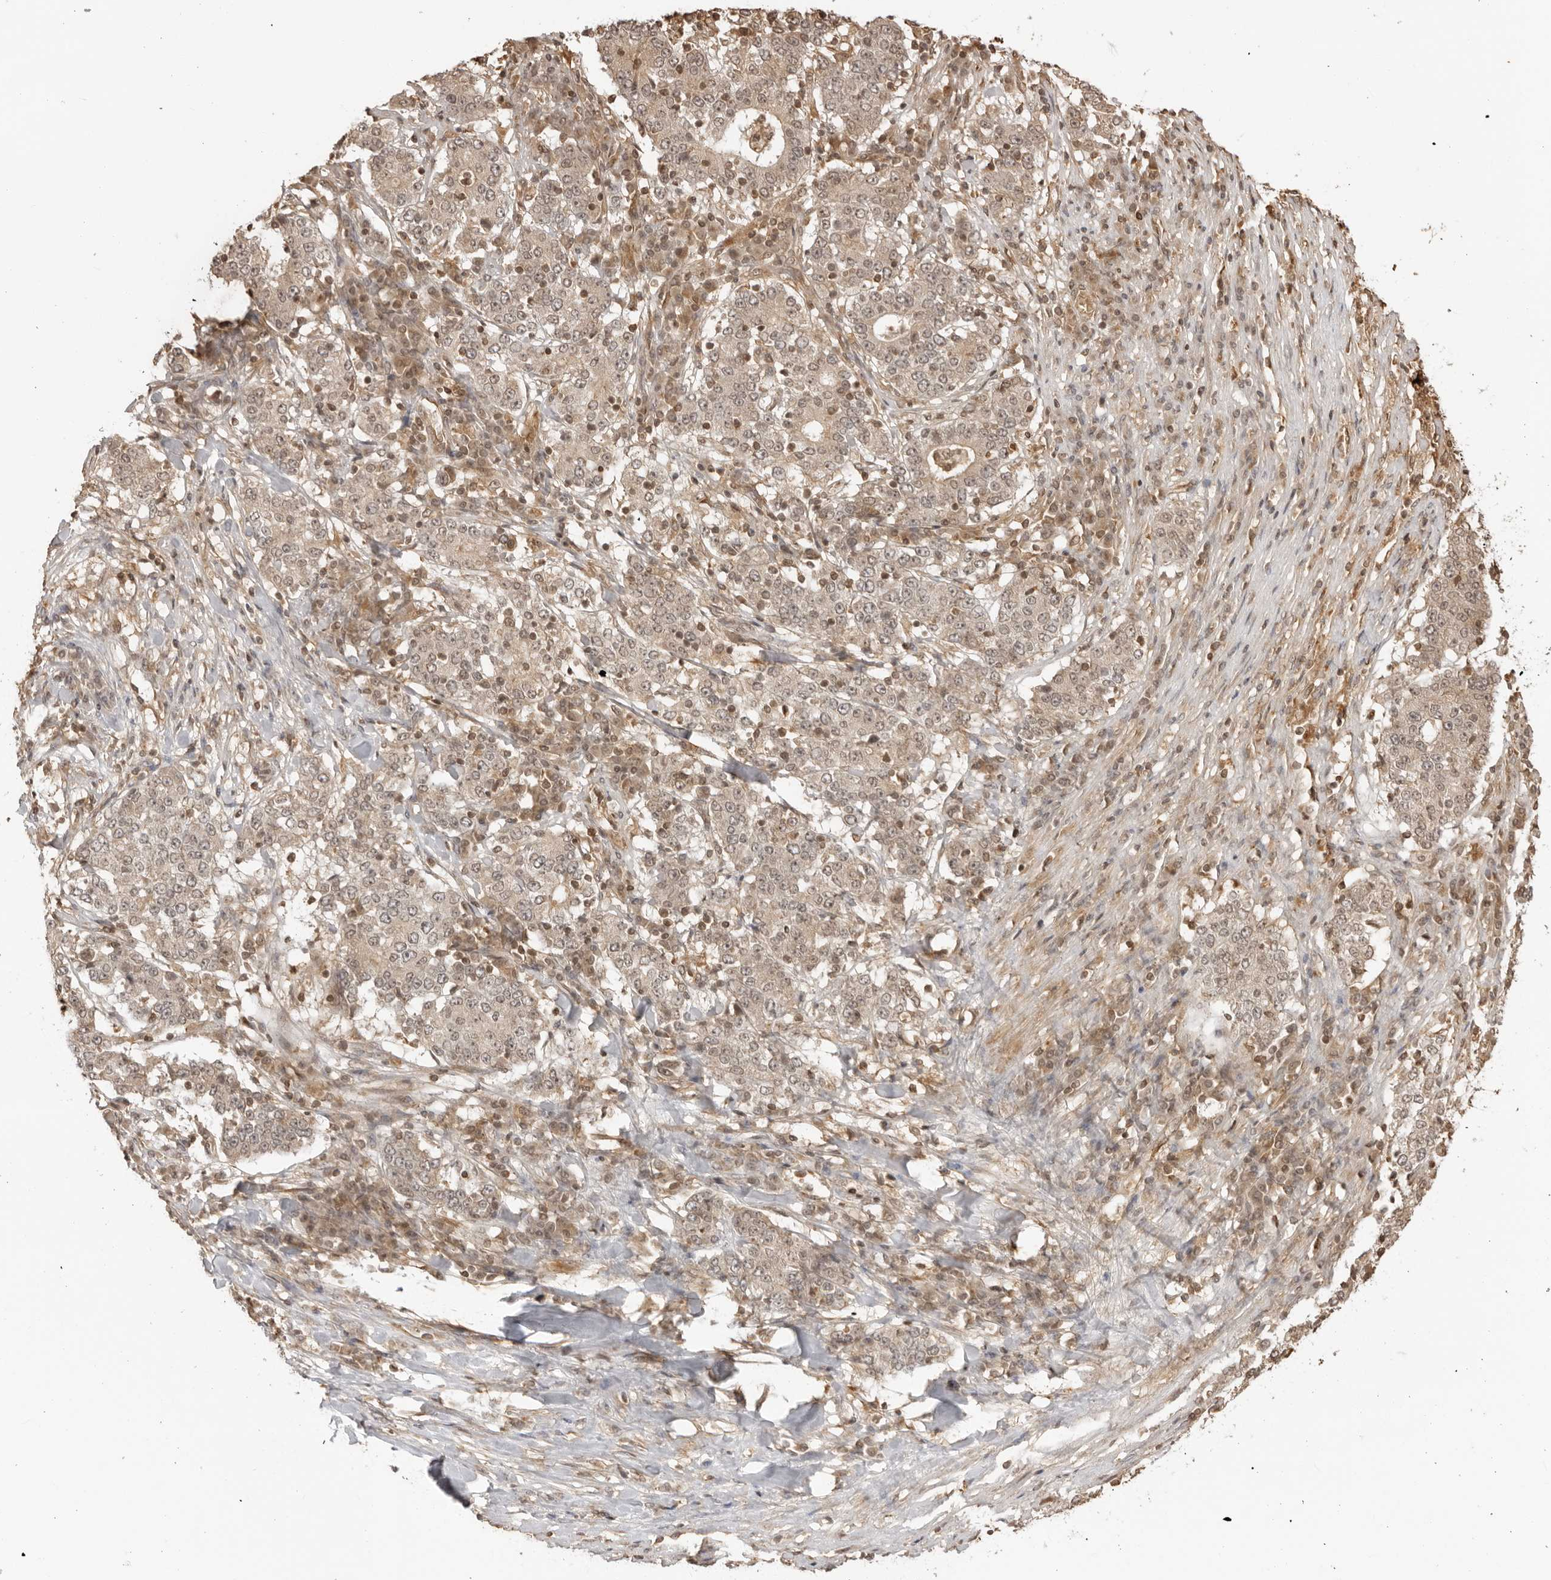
{"staining": {"intensity": "weak", "quantity": ">75%", "location": "cytoplasmic/membranous,nuclear"}, "tissue": "stomach cancer", "cell_type": "Tumor cells", "image_type": "cancer", "snomed": [{"axis": "morphology", "description": "Adenocarcinoma, NOS"}, {"axis": "topography", "description": "Stomach"}], "caption": "An image of human stomach cancer (adenocarcinoma) stained for a protein exhibits weak cytoplasmic/membranous and nuclear brown staining in tumor cells. Immunohistochemistry (ihc) stains the protein of interest in brown and the nuclei are stained blue.", "gene": "IKBKE", "patient": {"sex": "male", "age": 59}}